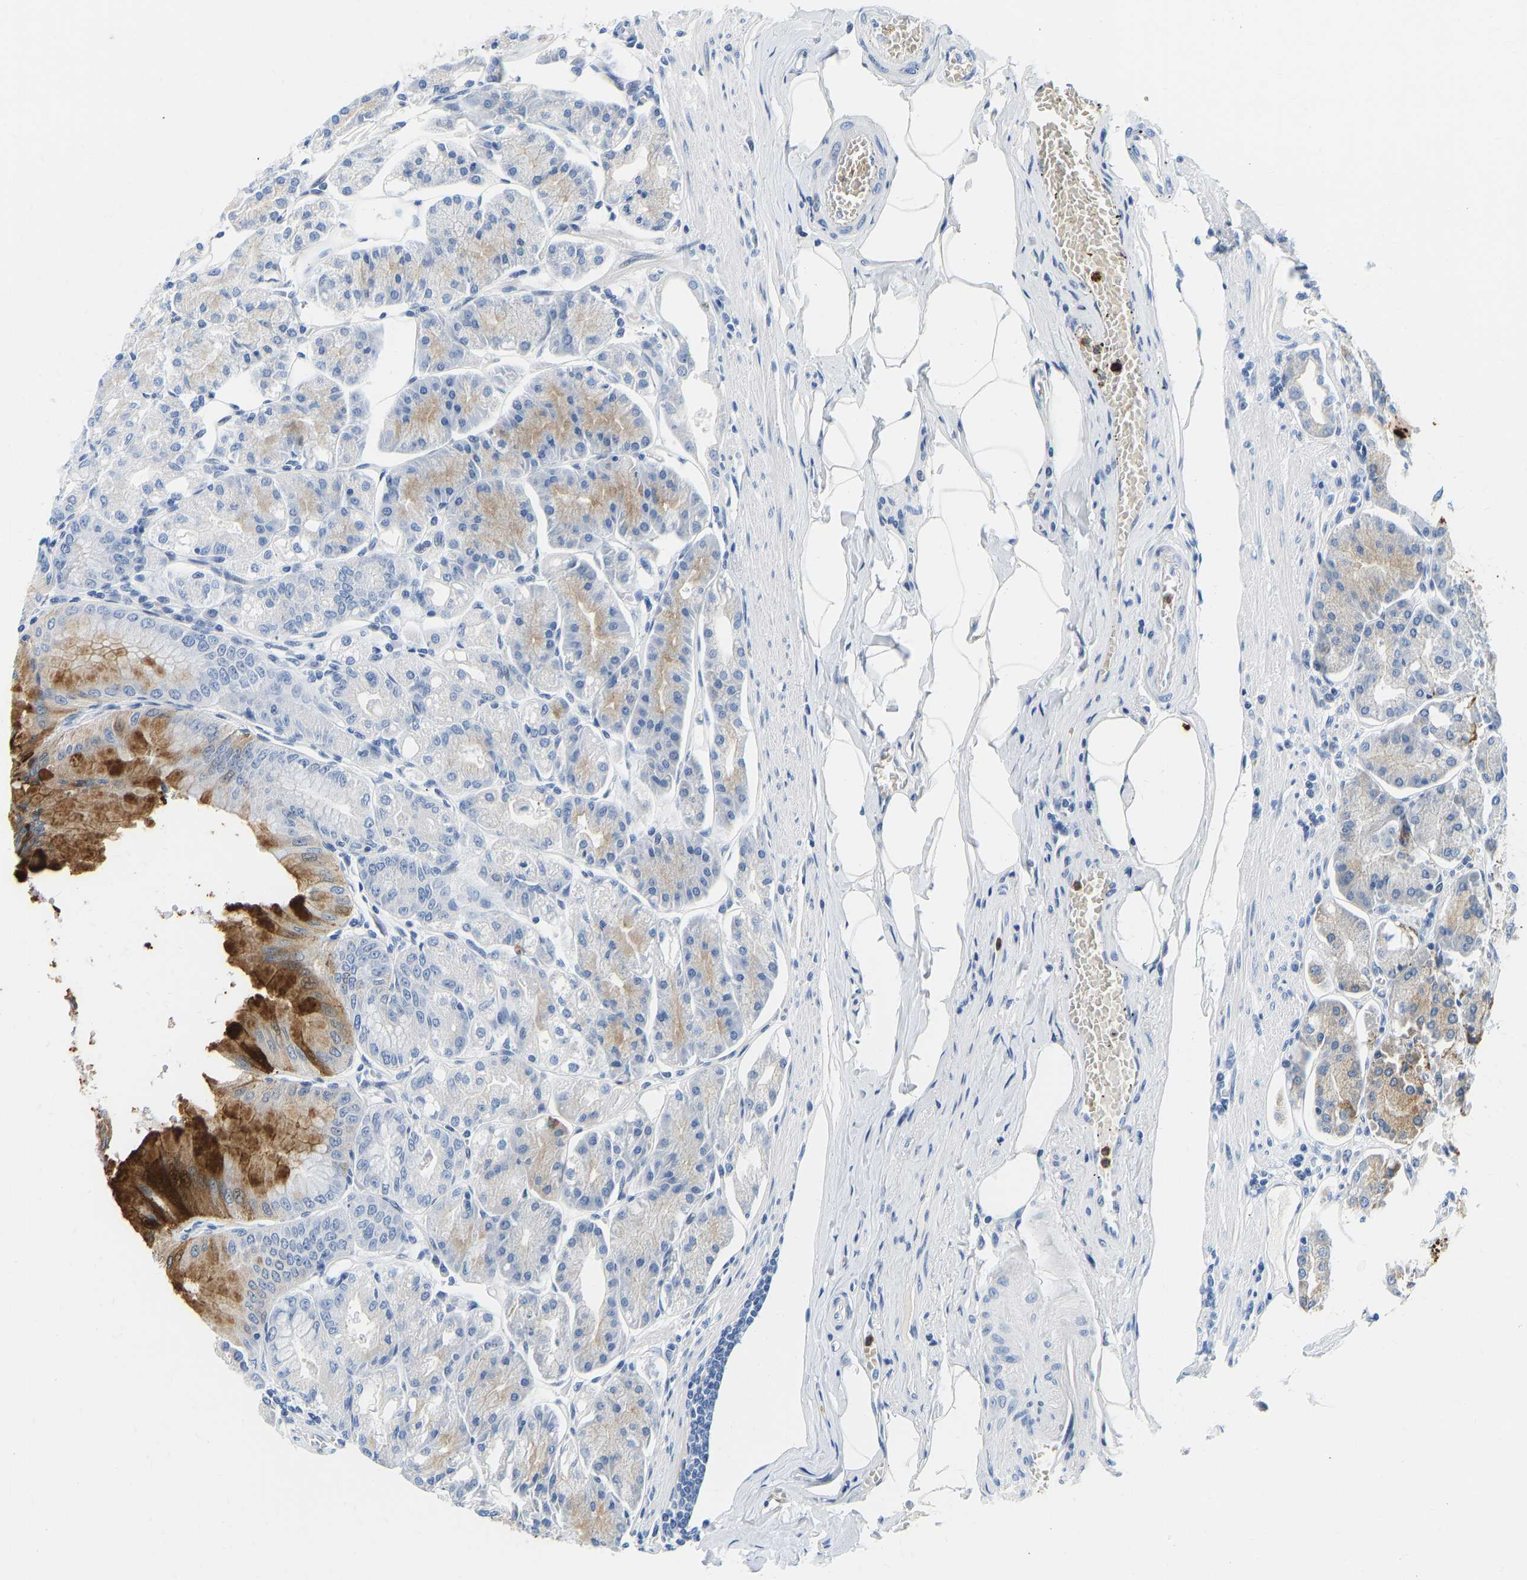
{"staining": {"intensity": "strong", "quantity": "<25%", "location": "cytoplasmic/membranous"}, "tissue": "stomach", "cell_type": "Glandular cells", "image_type": "normal", "snomed": [{"axis": "morphology", "description": "Normal tissue, NOS"}, {"axis": "topography", "description": "Stomach, lower"}], "caption": "Brown immunohistochemical staining in normal human stomach exhibits strong cytoplasmic/membranous staining in about <25% of glandular cells. The staining was performed using DAB, with brown indicating positive protein expression. Nuclei are stained blue with hematoxylin.", "gene": "HDAC5", "patient": {"sex": "male", "age": 71}}